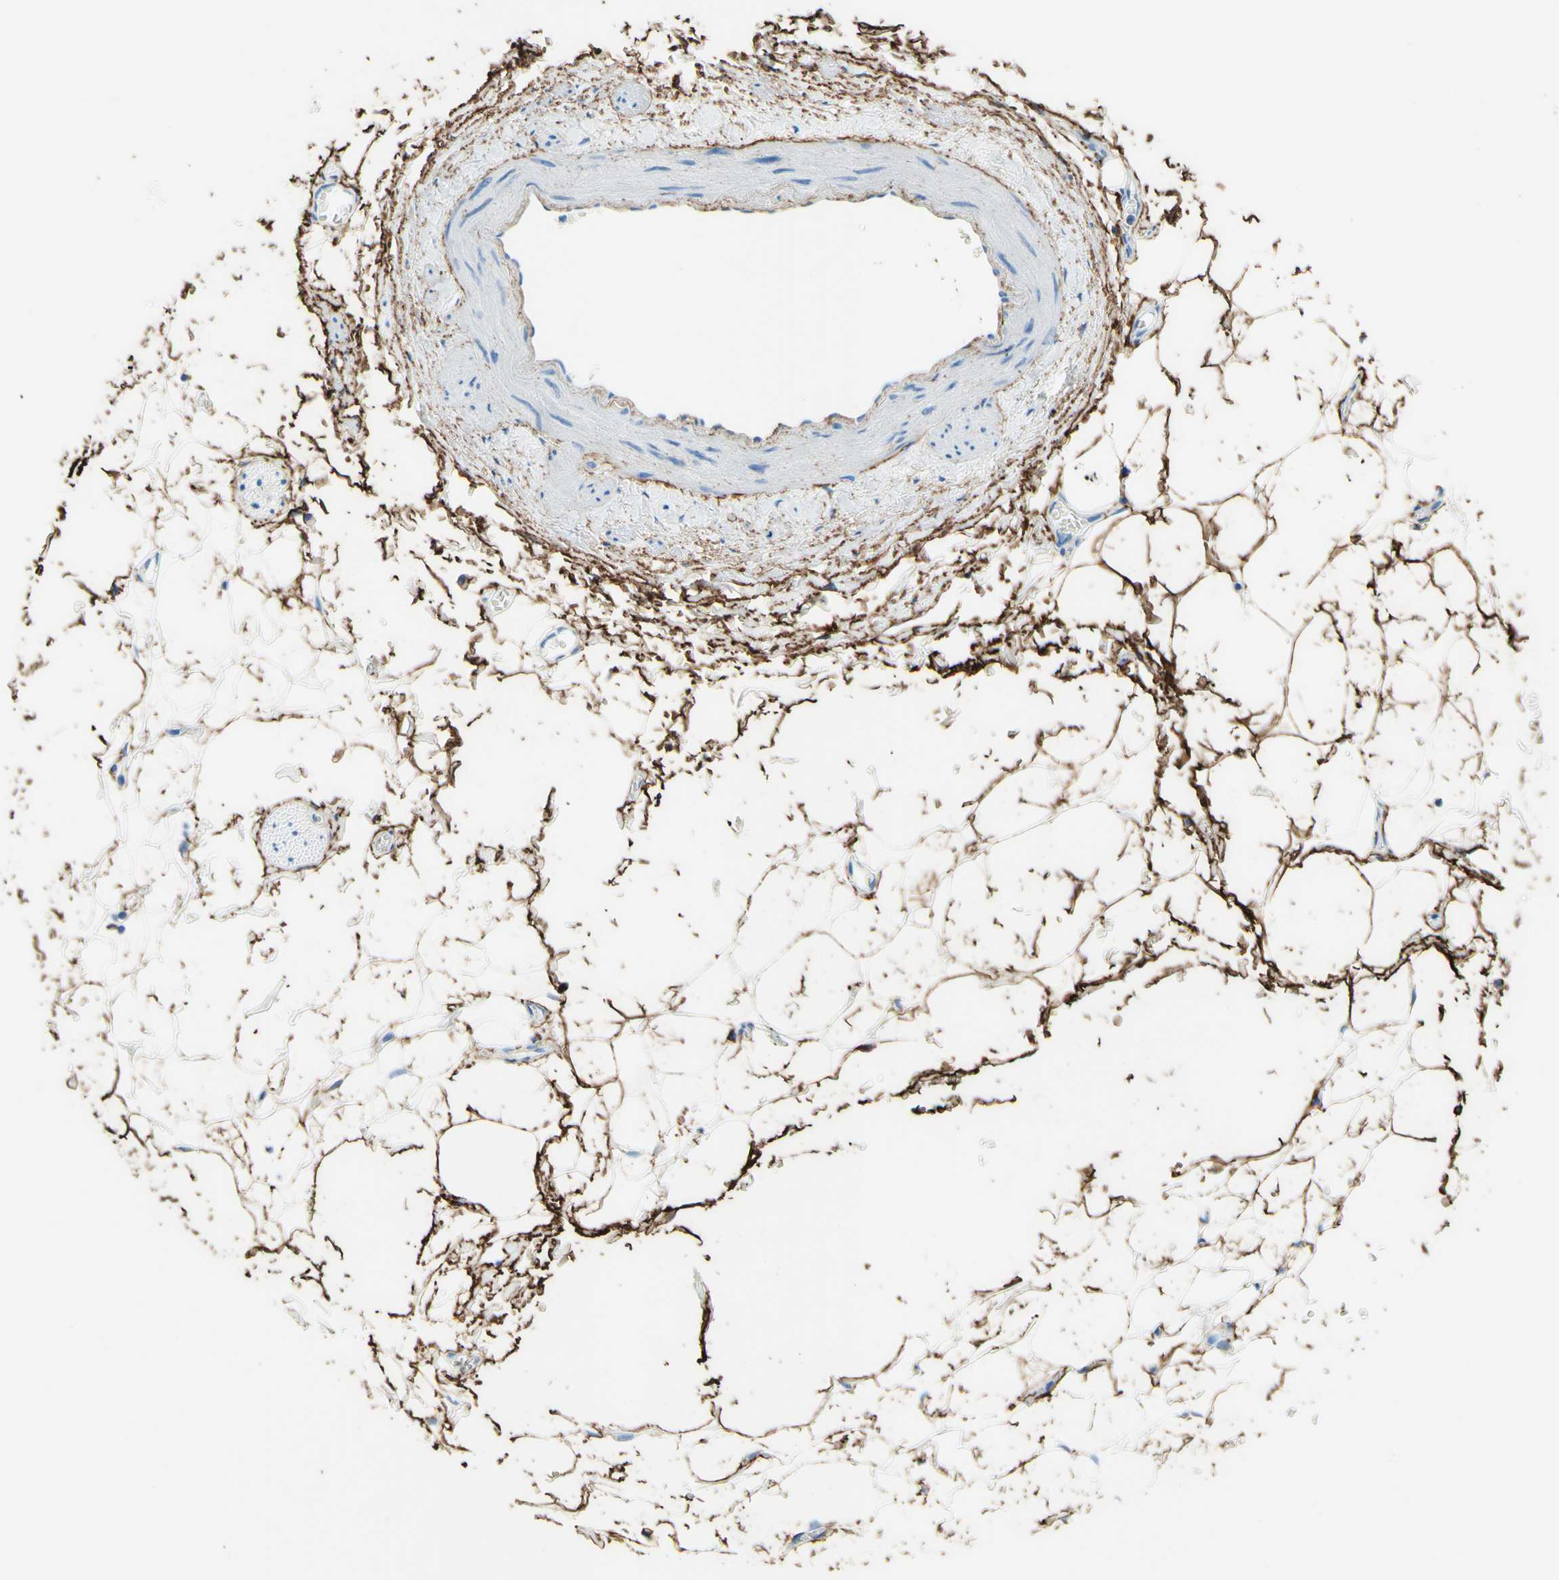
{"staining": {"intensity": "negative", "quantity": "none", "location": "none"}, "tissue": "adipose tissue", "cell_type": "Adipocytes", "image_type": "normal", "snomed": [{"axis": "morphology", "description": "Normal tissue, NOS"}, {"axis": "topography", "description": "Adipose tissue"}, {"axis": "topography", "description": "Peripheral nerve tissue"}], "caption": "Immunohistochemistry (IHC) histopathology image of benign adipose tissue: adipose tissue stained with DAB exhibits no significant protein expression in adipocytes. The staining was performed using DAB (3,3'-diaminobenzidine) to visualize the protein expression in brown, while the nuclei were stained in blue with hematoxylin (Magnification: 20x).", "gene": "MFAP5", "patient": {"sex": "male", "age": 52}}